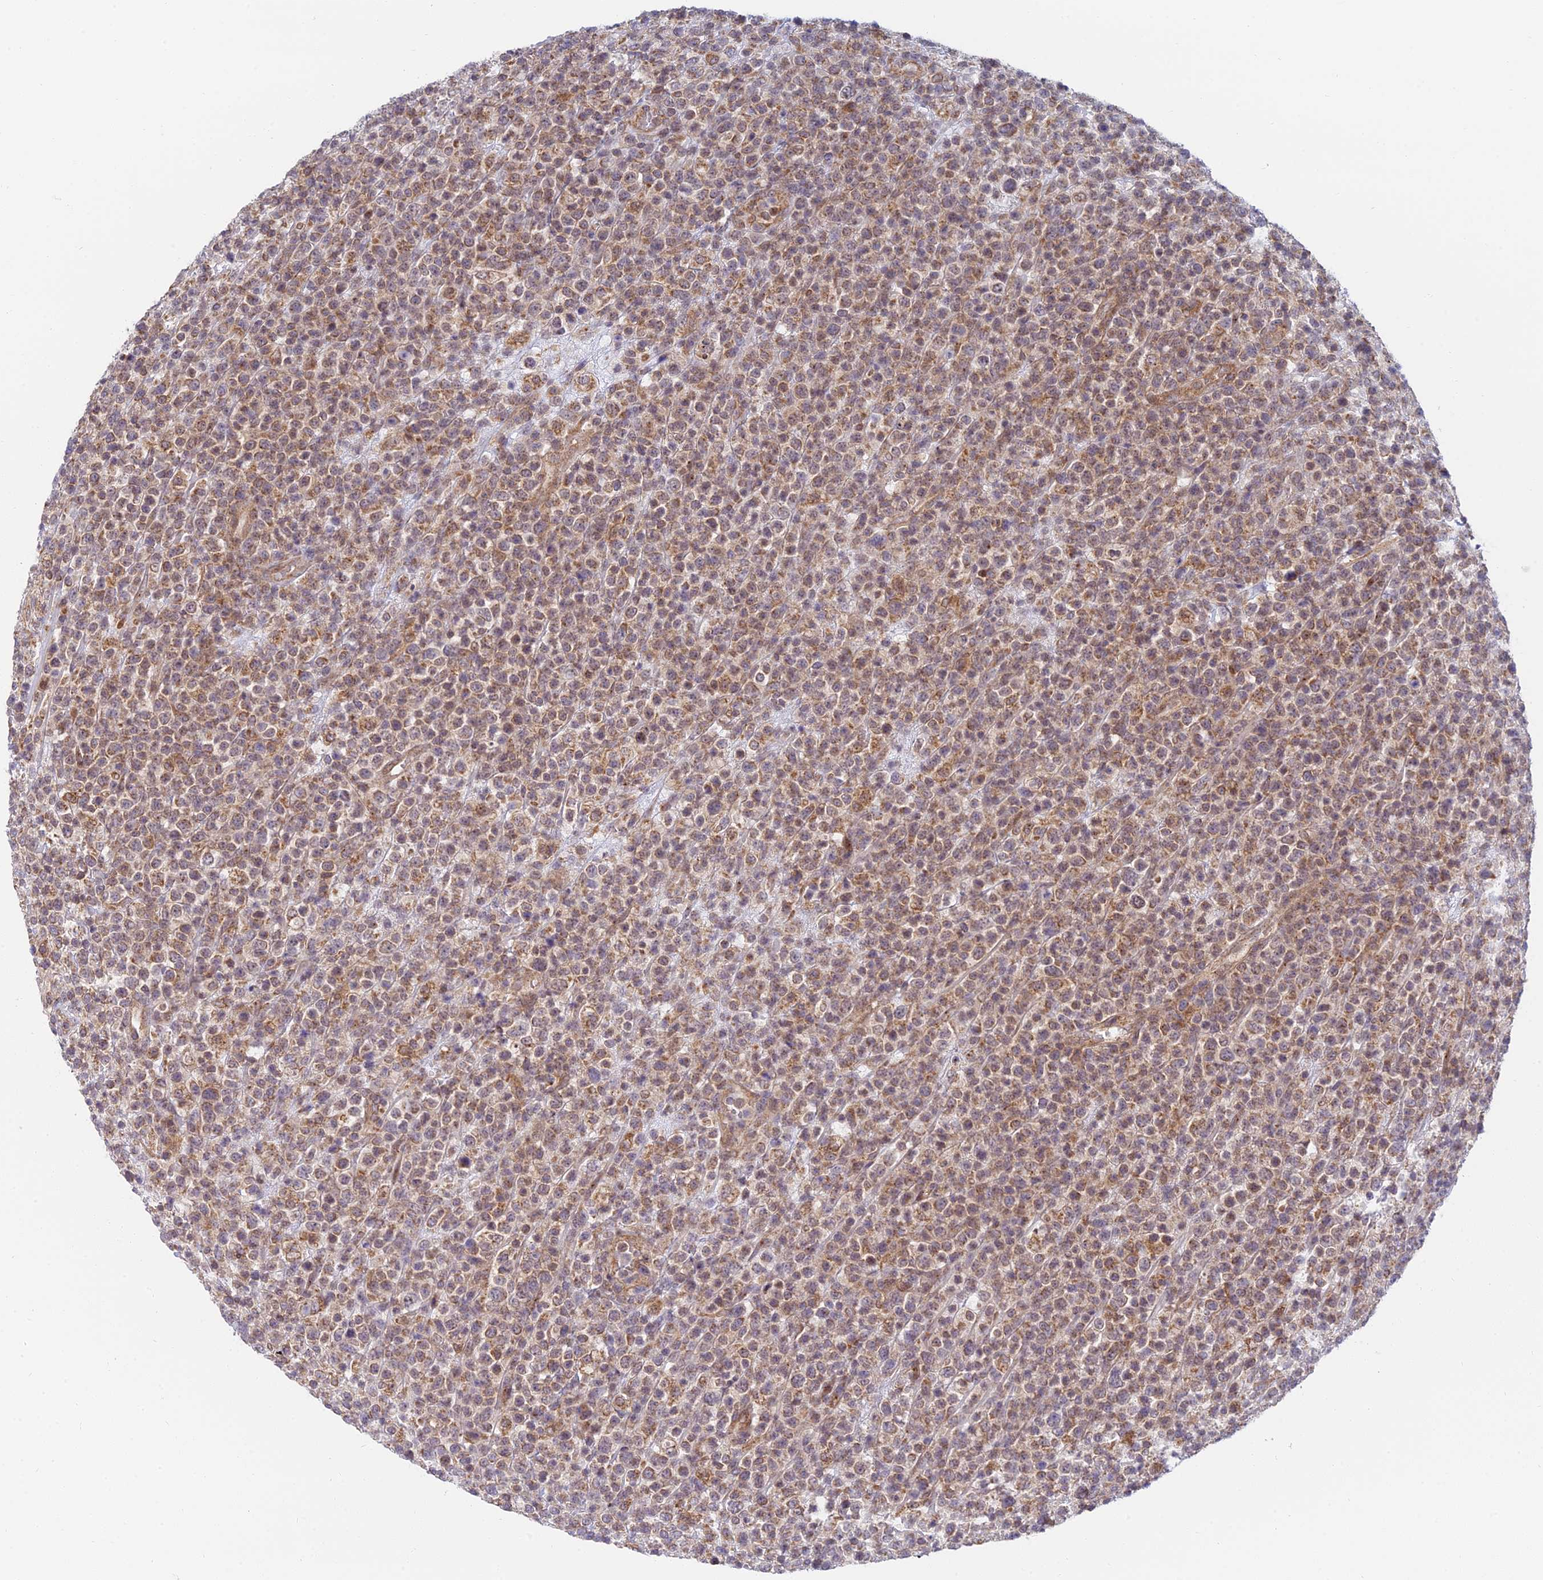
{"staining": {"intensity": "moderate", "quantity": ">75%", "location": "cytoplasmic/membranous"}, "tissue": "lymphoma", "cell_type": "Tumor cells", "image_type": "cancer", "snomed": [{"axis": "morphology", "description": "Malignant lymphoma, non-Hodgkin's type, High grade"}, {"axis": "topography", "description": "Colon"}], "caption": "DAB (3,3'-diaminobenzidine) immunohistochemical staining of malignant lymphoma, non-Hodgkin's type (high-grade) demonstrates moderate cytoplasmic/membranous protein staining in about >75% of tumor cells.", "gene": "HOOK2", "patient": {"sex": "female", "age": 53}}